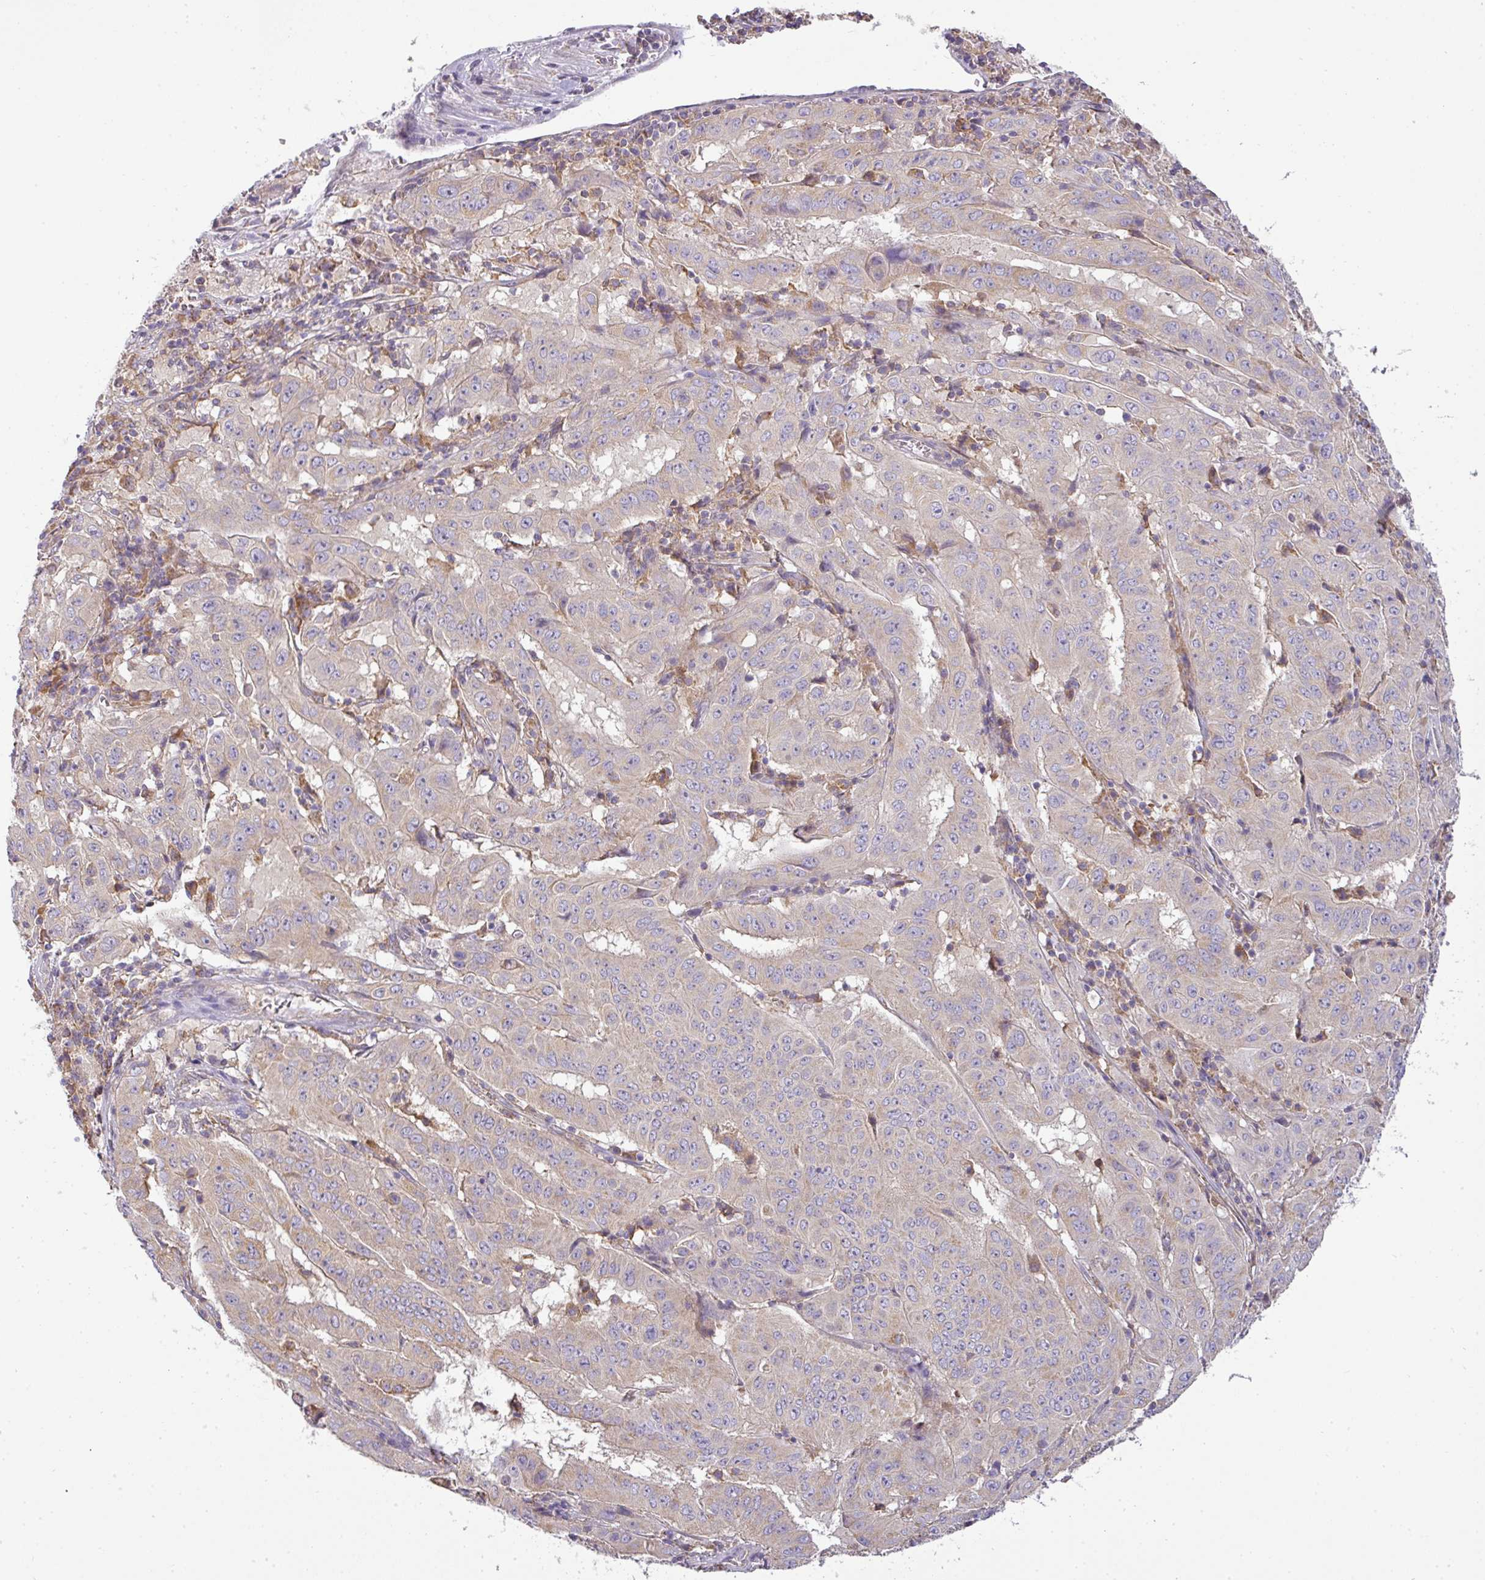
{"staining": {"intensity": "weak", "quantity": "25%-75%", "location": "cytoplasmic/membranous"}, "tissue": "pancreatic cancer", "cell_type": "Tumor cells", "image_type": "cancer", "snomed": [{"axis": "morphology", "description": "Adenocarcinoma, NOS"}, {"axis": "topography", "description": "Pancreas"}], "caption": "Tumor cells reveal low levels of weak cytoplasmic/membranous staining in approximately 25%-75% of cells in pancreatic cancer (adenocarcinoma).", "gene": "ZNF211", "patient": {"sex": "male", "age": 63}}